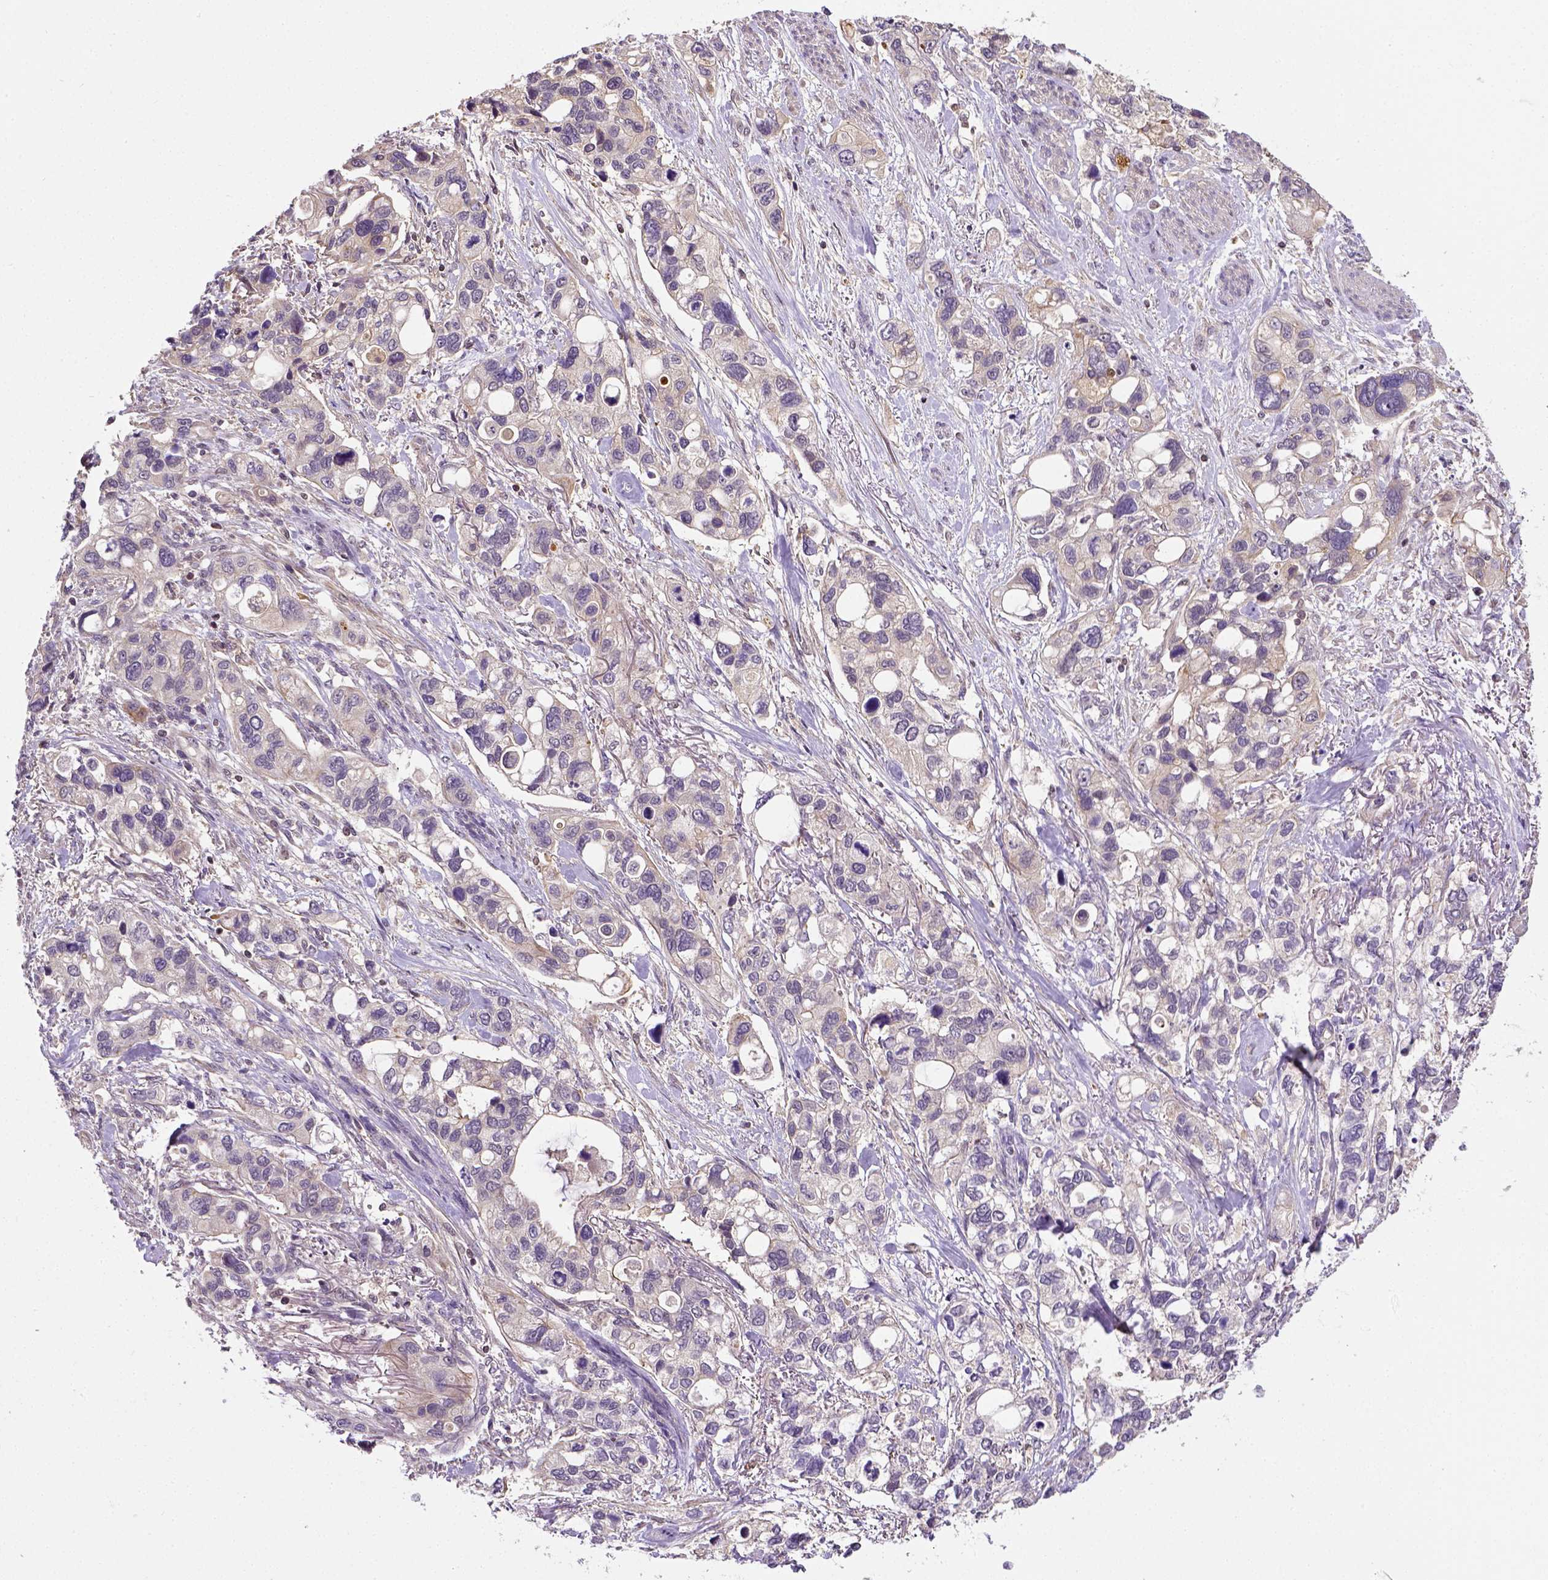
{"staining": {"intensity": "negative", "quantity": "none", "location": "none"}, "tissue": "stomach cancer", "cell_type": "Tumor cells", "image_type": "cancer", "snomed": [{"axis": "morphology", "description": "Adenocarcinoma, NOS"}, {"axis": "topography", "description": "Stomach, upper"}], "caption": "IHC histopathology image of neoplastic tissue: adenocarcinoma (stomach) stained with DAB (3,3'-diaminobenzidine) shows no significant protein staining in tumor cells.", "gene": "MATK", "patient": {"sex": "female", "age": 81}}